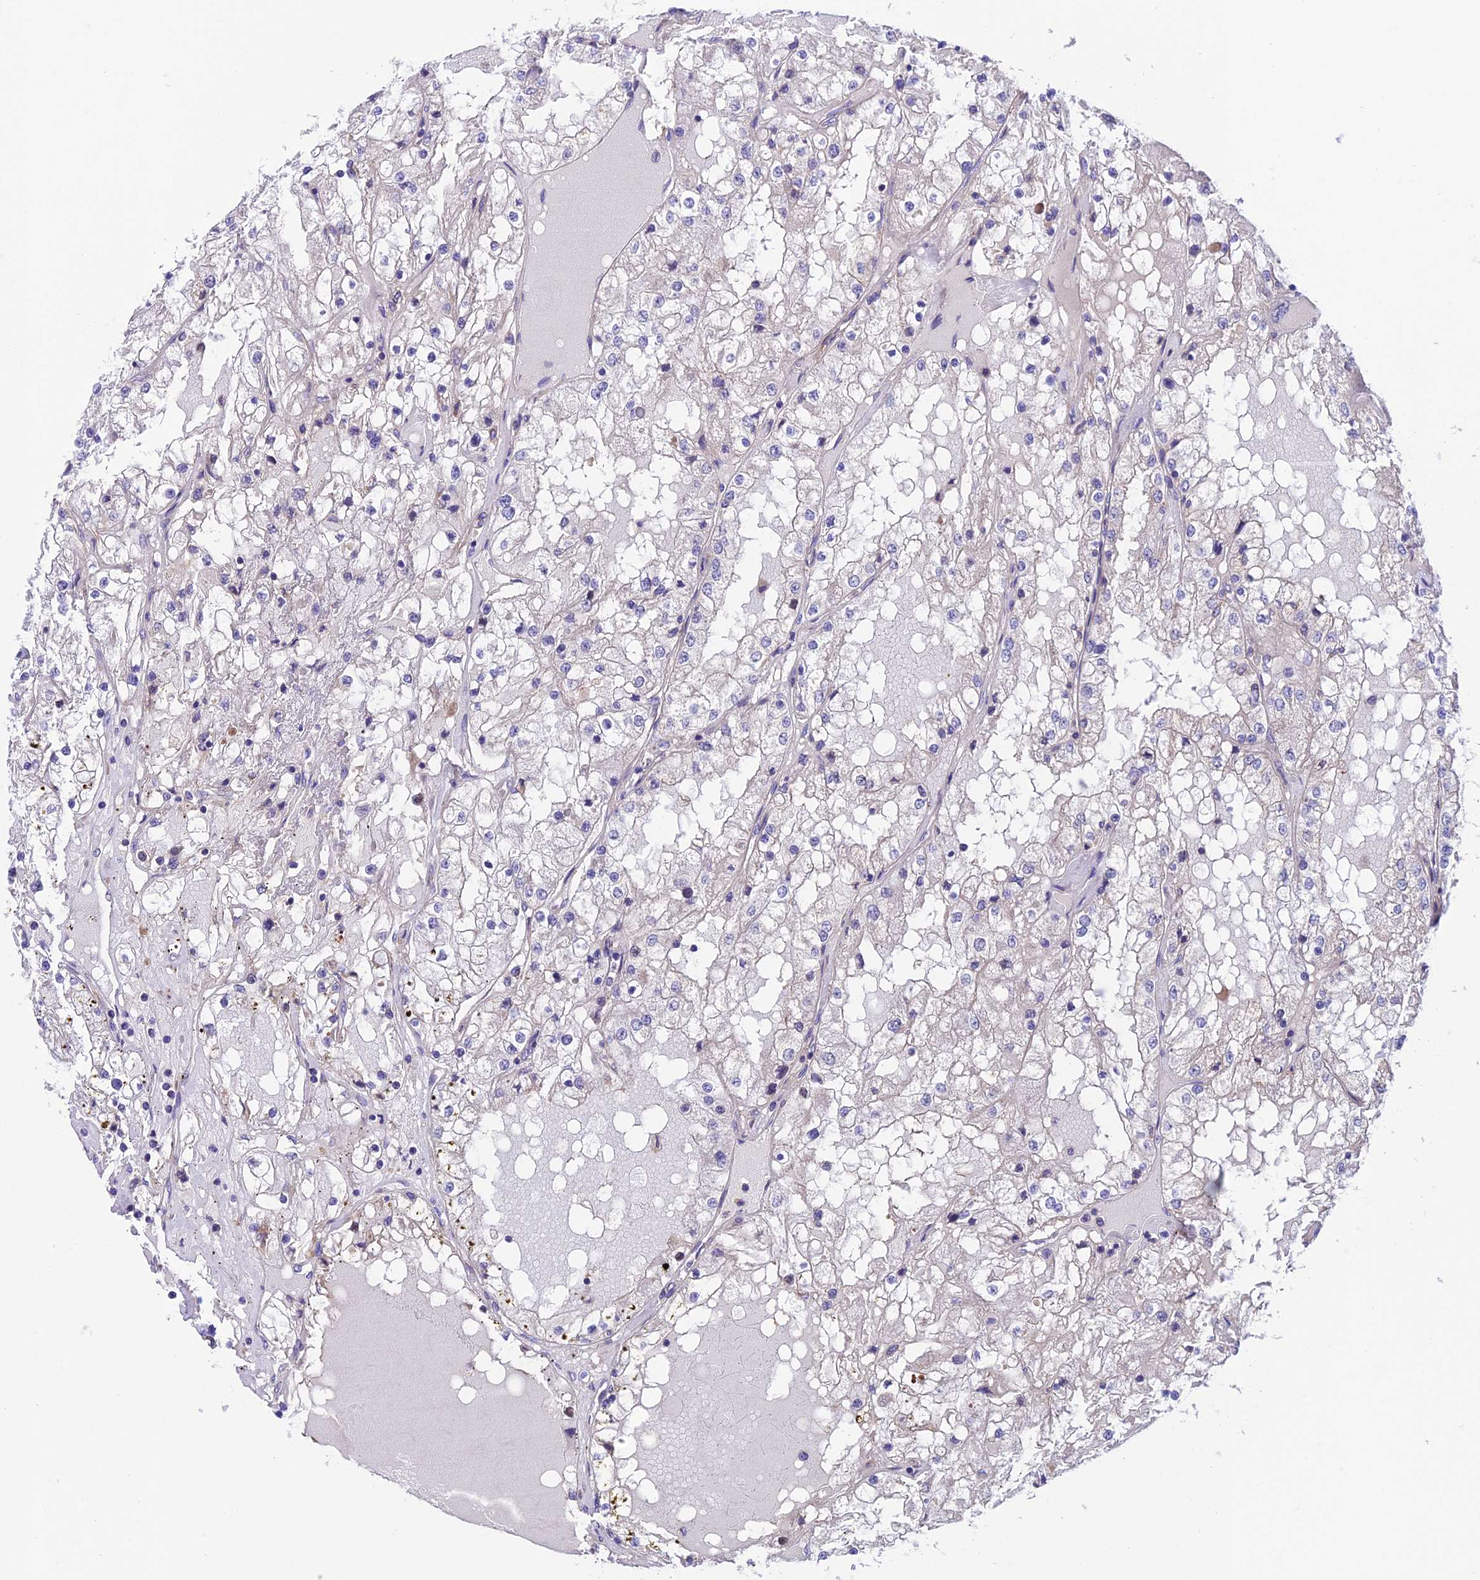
{"staining": {"intensity": "negative", "quantity": "none", "location": "none"}, "tissue": "renal cancer", "cell_type": "Tumor cells", "image_type": "cancer", "snomed": [{"axis": "morphology", "description": "Adenocarcinoma, NOS"}, {"axis": "topography", "description": "Kidney"}], "caption": "DAB (3,3'-diaminobenzidine) immunohistochemical staining of renal cancer (adenocarcinoma) displays no significant staining in tumor cells.", "gene": "VPS16", "patient": {"sex": "male", "age": 68}}